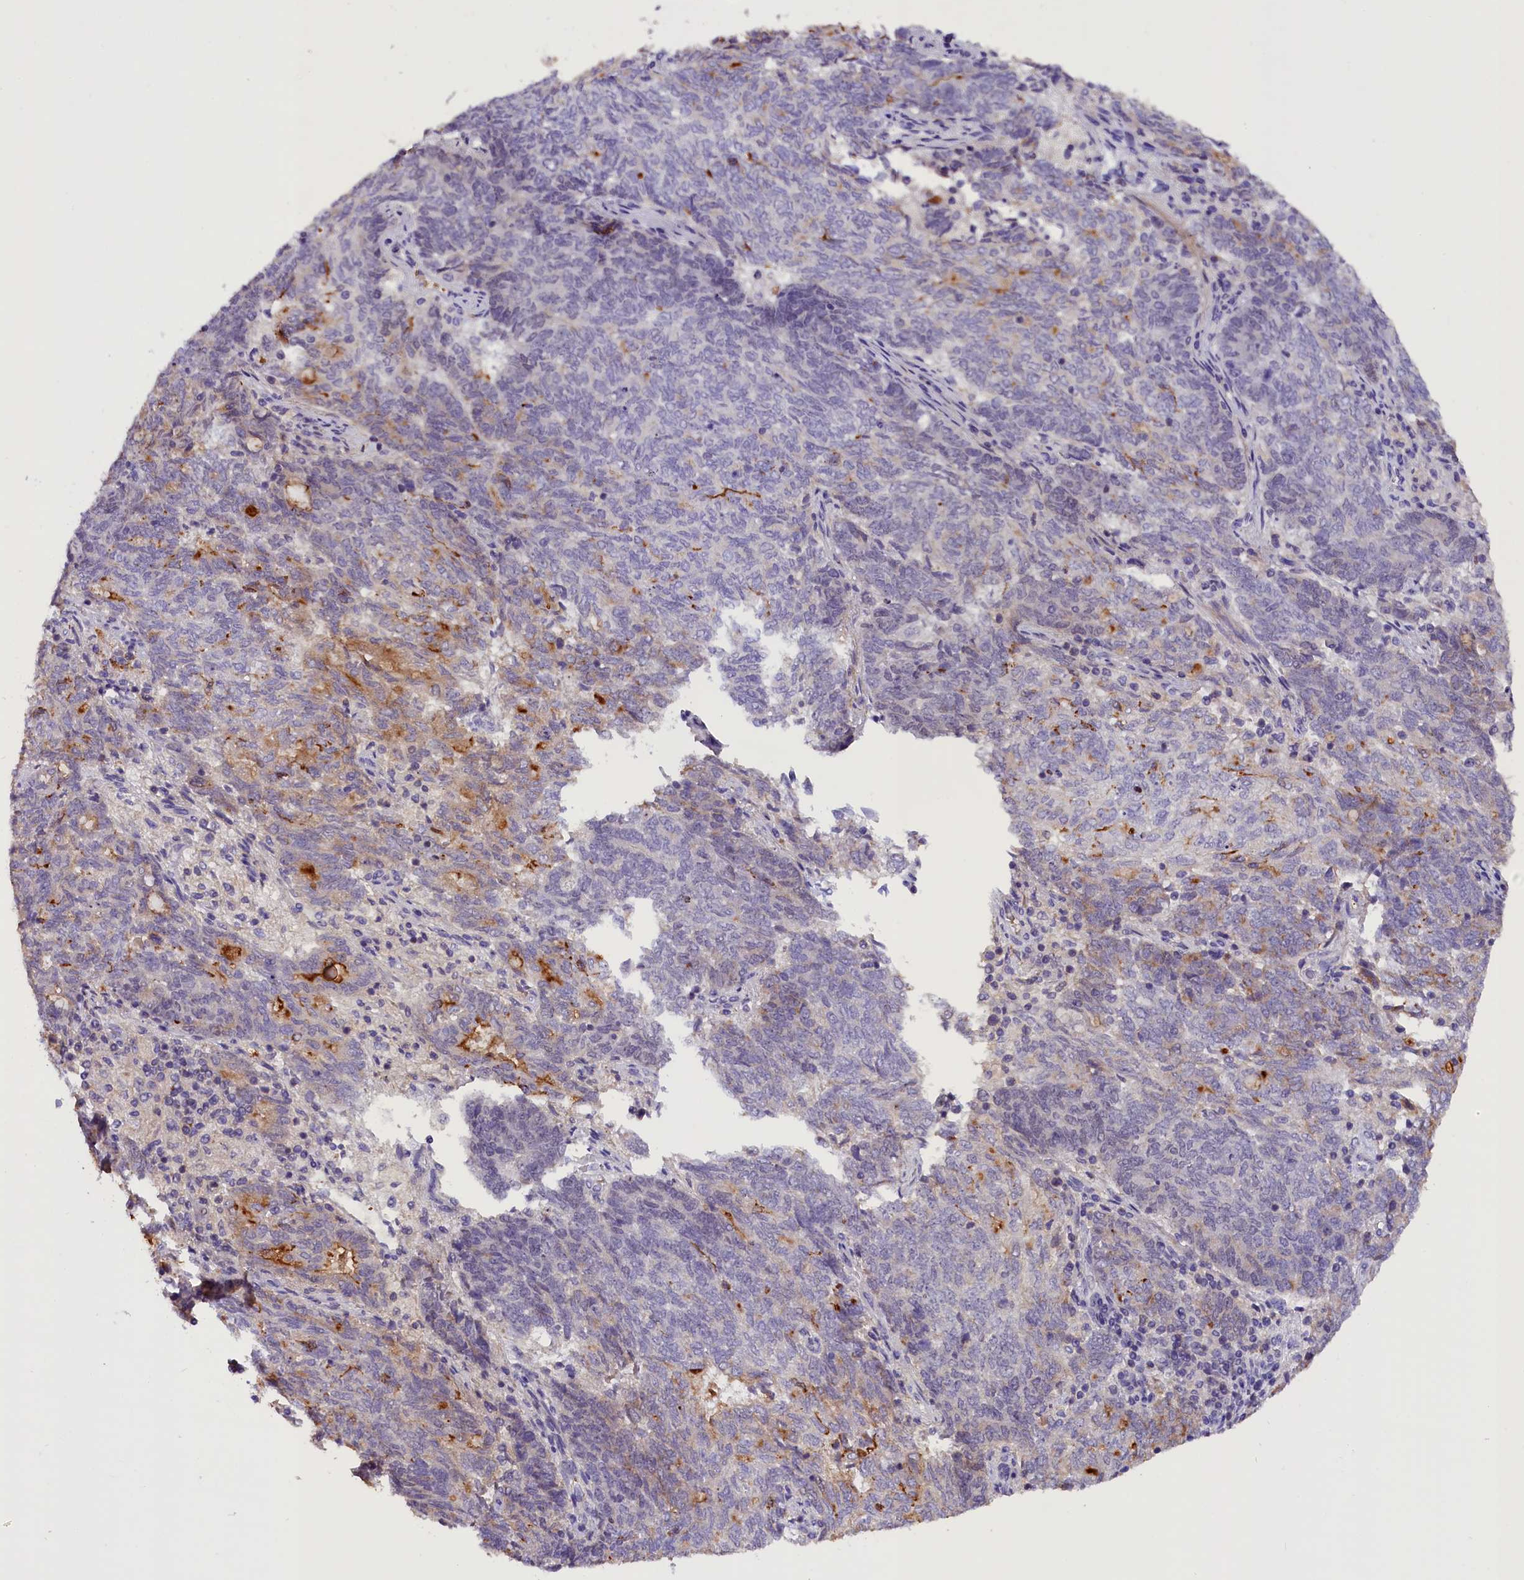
{"staining": {"intensity": "moderate", "quantity": "<25%", "location": "cytoplasmic/membranous"}, "tissue": "endometrial cancer", "cell_type": "Tumor cells", "image_type": "cancer", "snomed": [{"axis": "morphology", "description": "Adenocarcinoma, NOS"}, {"axis": "topography", "description": "Endometrium"}], "caption": "DAB (3,3'-diaminobenzidine) immunohistochemical staining of adenocarcinoma (endometrial) shows moderate cytoplasmic/membranous protein expression in approximately <25% of tumor cells.", "gene": "MEX3B", "patient": {"sex": "female", "age": 80}}